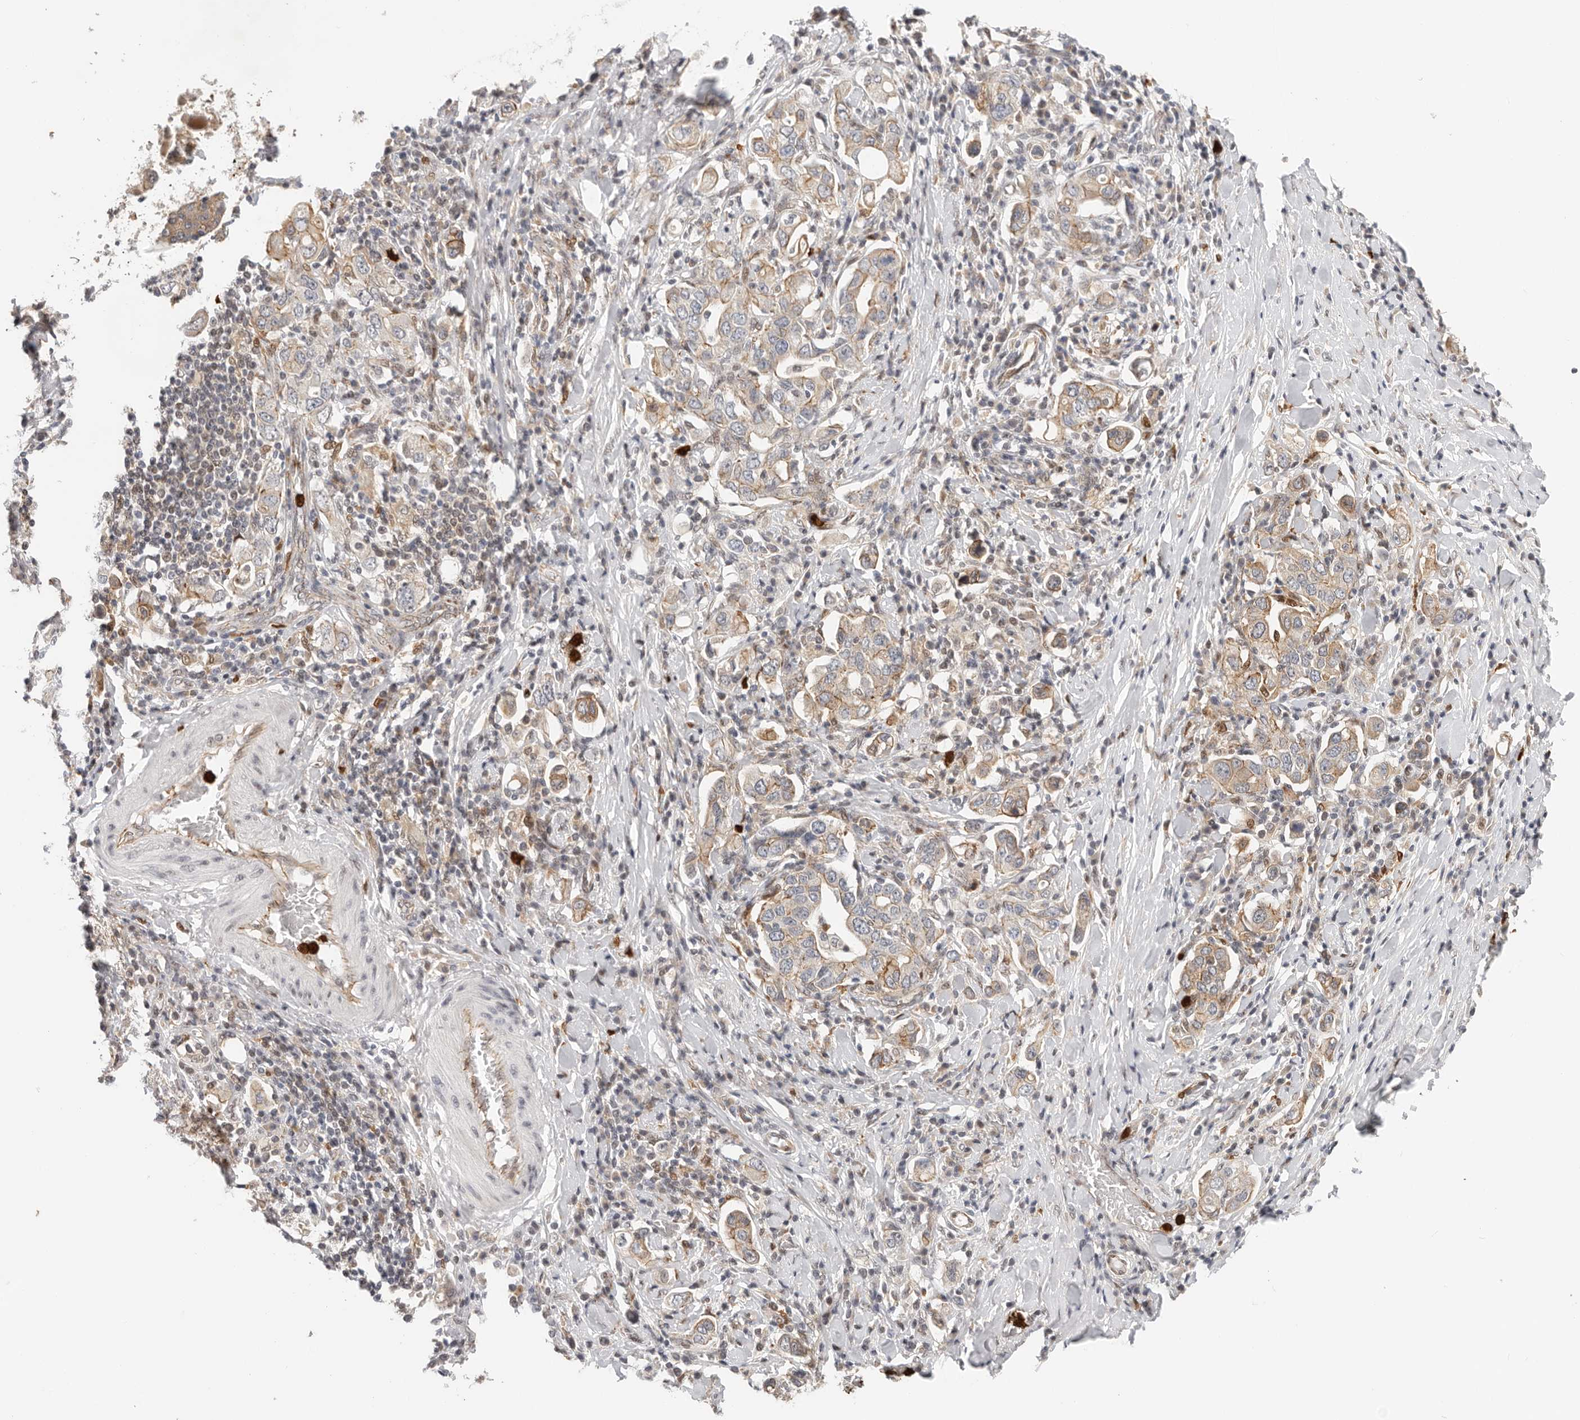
{"staining": {"intensity": "weak", "quantity": "25%-75%", "location": "cytoplasmic/membranous"}, "tissue": "stomach cancer", "cell_type": "Tumor cells", "image_type": "cancer", "snomed": [{"axis": "morphology", "description": "Adenocarcinoma, NOS"}, {"axis": "topography", "description": "Stomach, upper"}], "caption": "Stomach cancer was stained to show a protein in brown. There is low levels of weak cytoplasmic/membranous positivity in about 25%-75% of tumor cells.", "gene": "AFDN", "patient": {"sex": "male", "age": 62}}